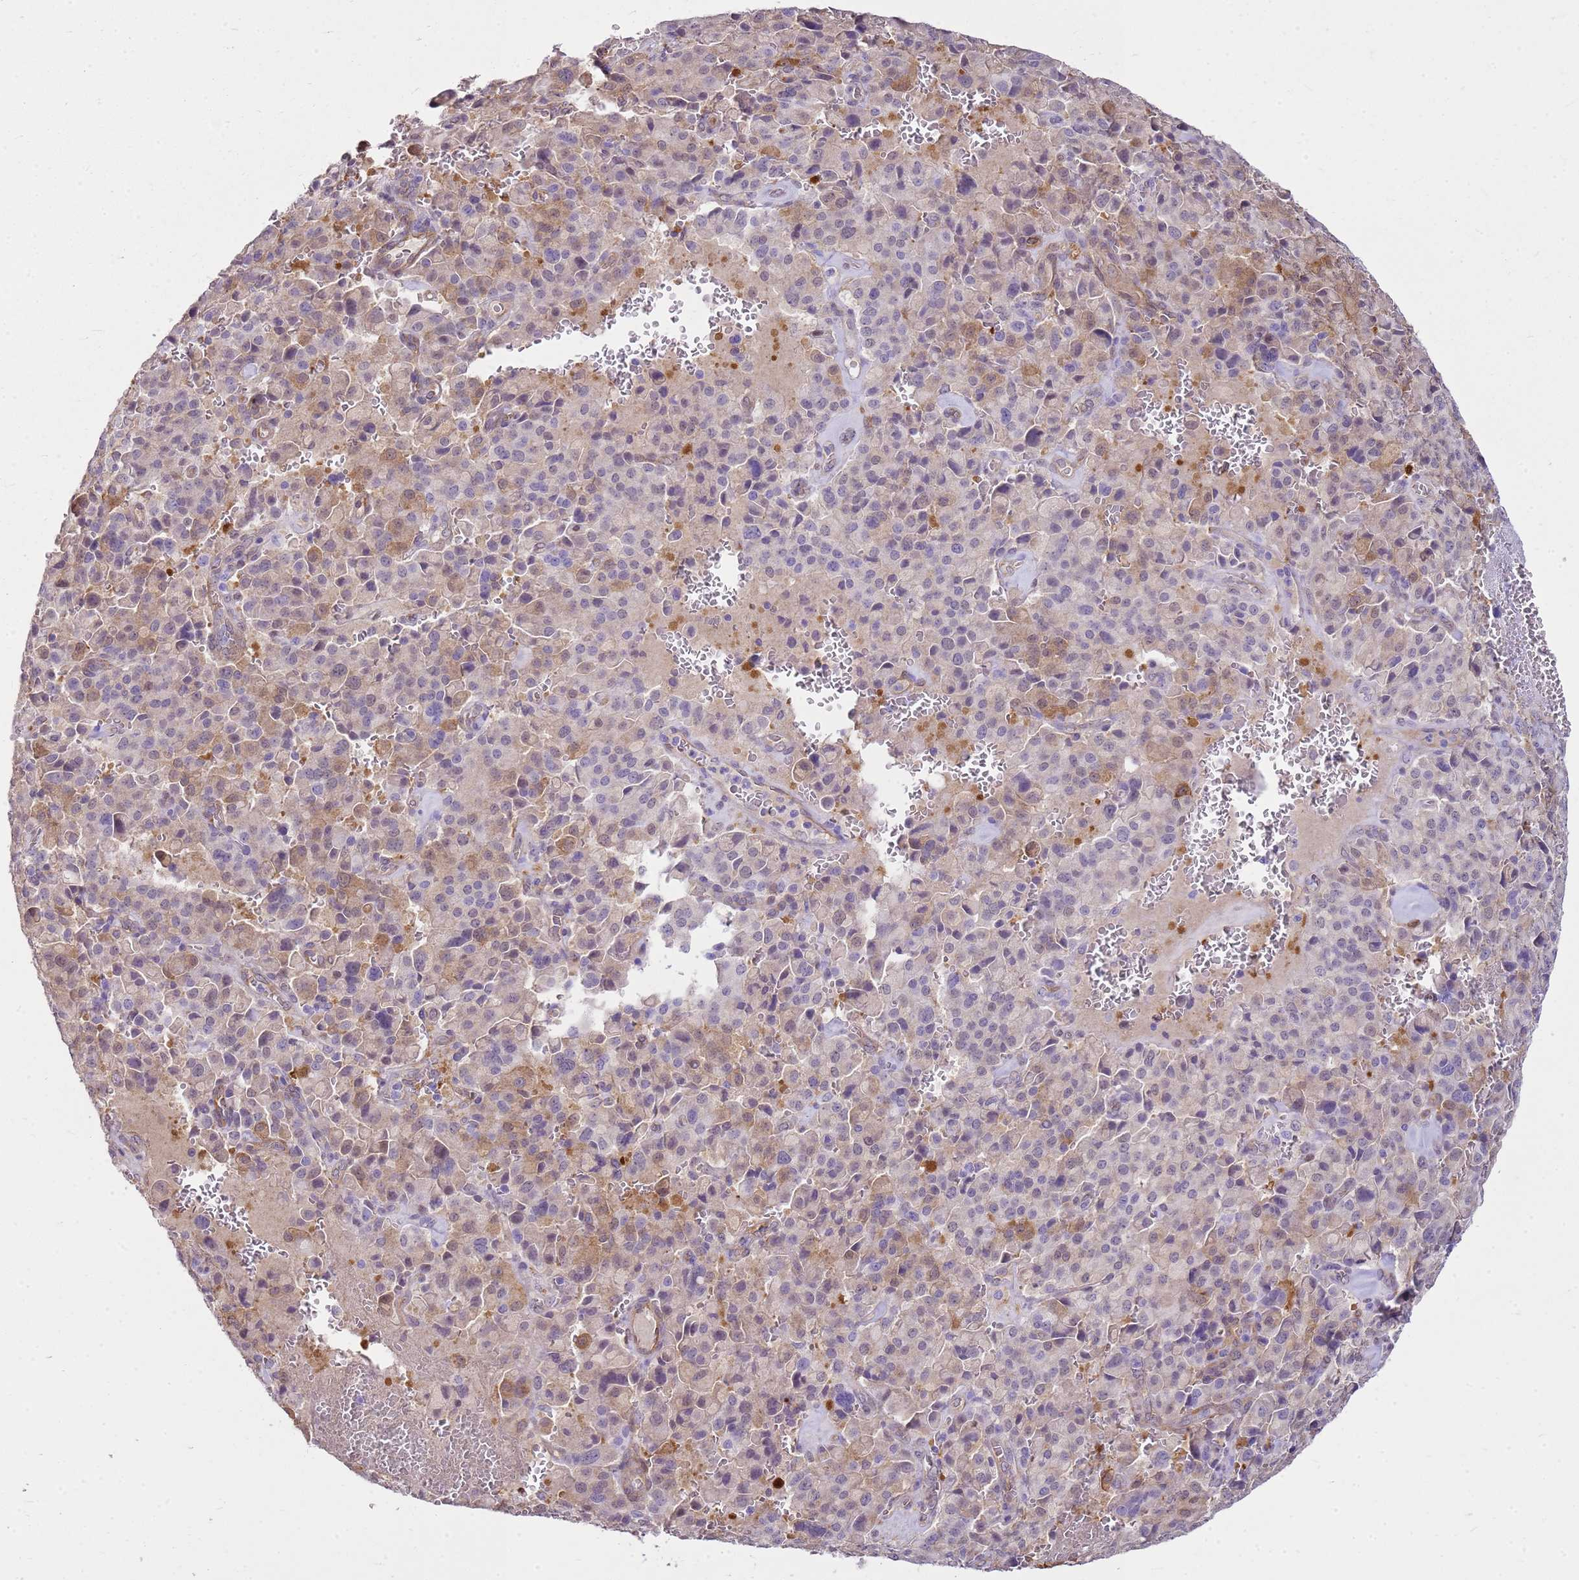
{"staining": {"intensity": "weak", "quantity": "25%-75%", "location": "cytoplasmic/membranous"}, "tissue": "pancreatic cancer", "cell_type": "Tumor cells", "image_type": "cancer", "snomed": [{"axis": "morphology", "description": "Adenocarcinoma, NOS"}, {"axis": "topography", "description": "Pancreas"}], "caption": "Protein staining by immunohistochemistry demonstrates weak cytoplasmic/membranous staining in about 25%-75% of tumor cells in pancreatic cancer. Nuclei are stained in blue.", "gene": "HSPB1", "patient": {"sex": "male", "age": 65}}